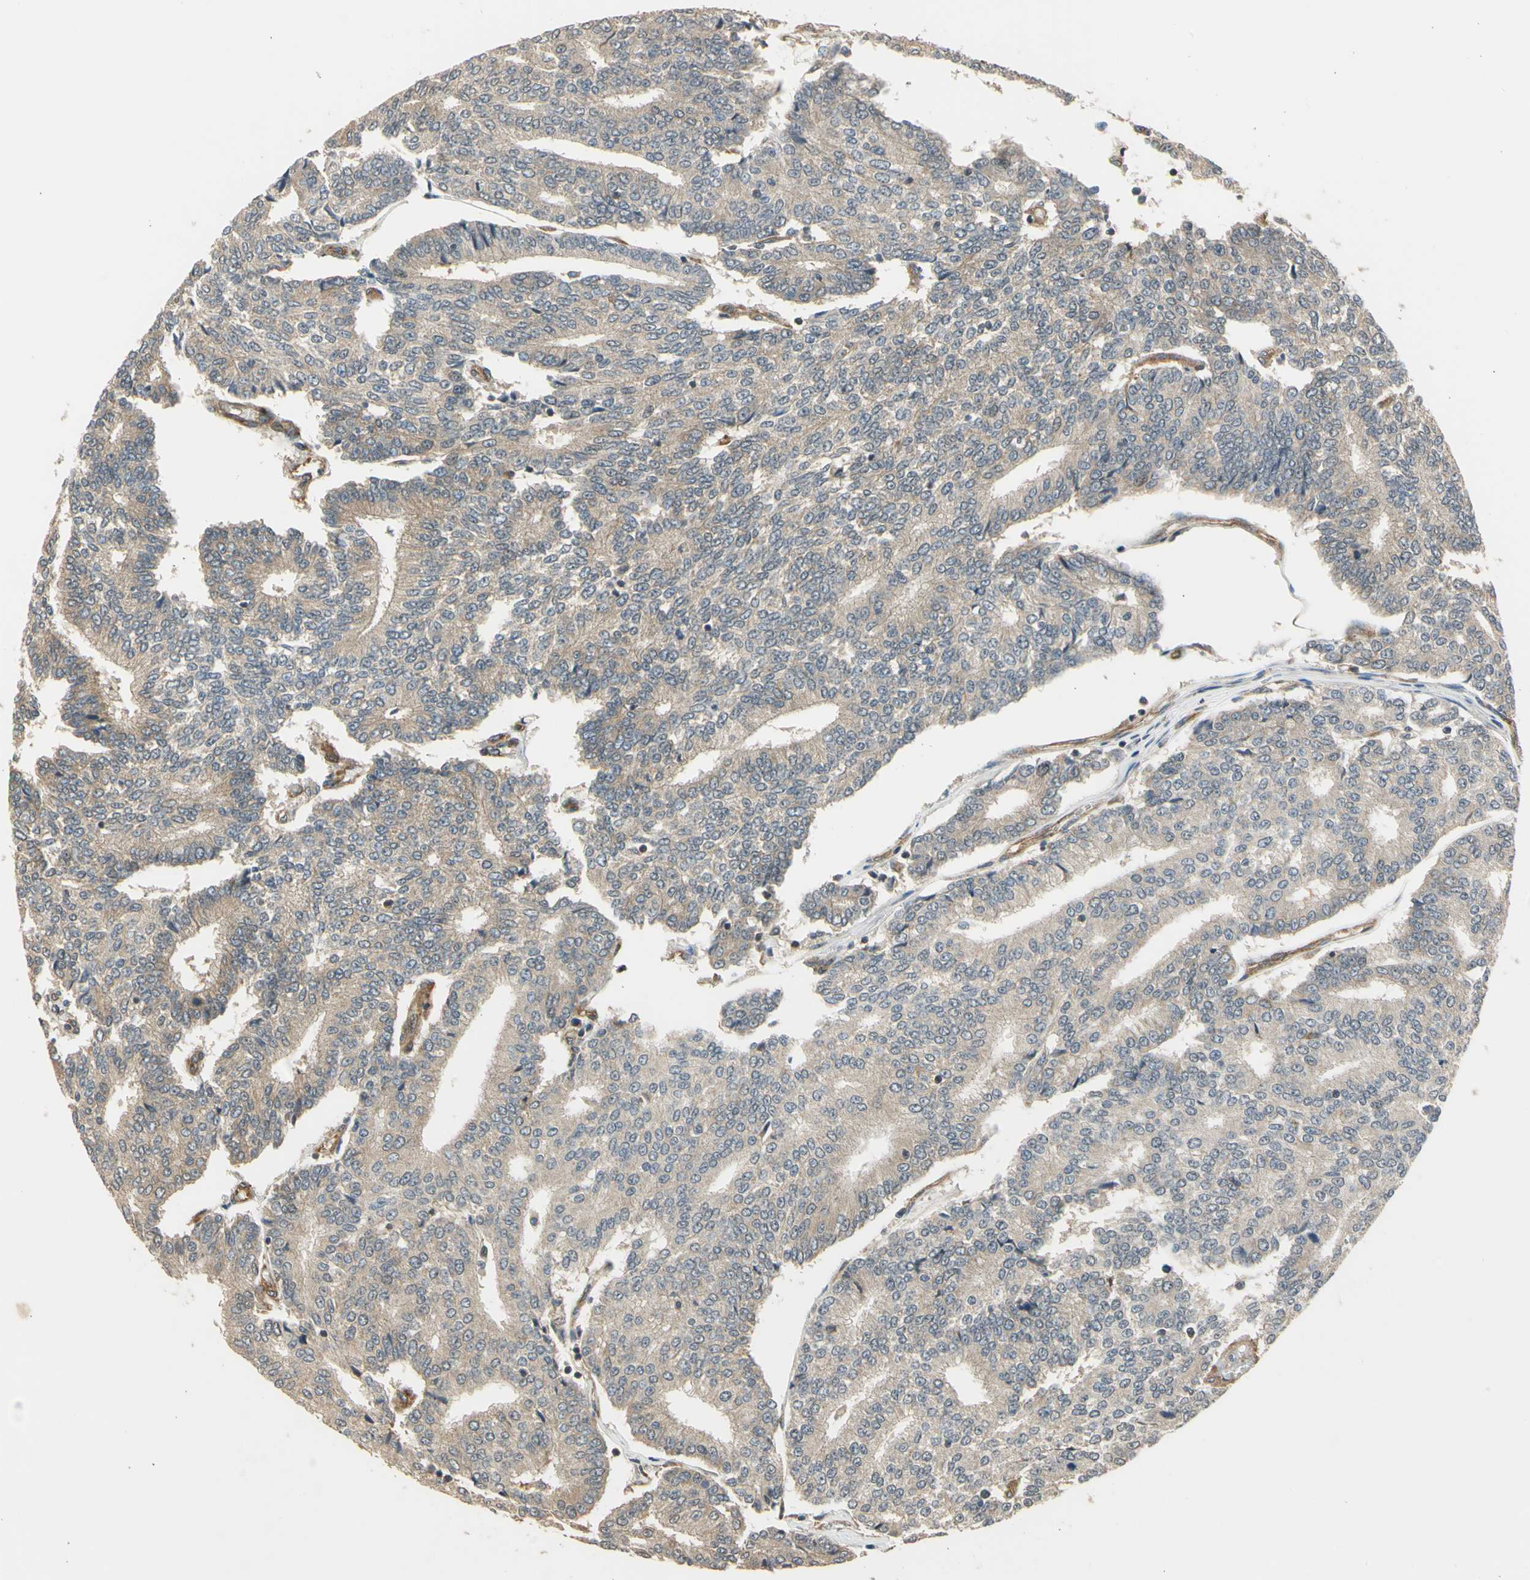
{"staining": {"intensity": "weak", "quantity": ">75%", "location": "cytoplasmic/membranous"}, "tissue": "prostate cancer", "cell_type": "Tumor cells", "image_type": "cancer", "snomed": [{"axis": "morphology", "description": "Adenocarcinoma, High grade"}, {"axis": "topography", "description": "Prostate"}], "caption": "Protein staining reveals weak cytoplasmic/membranous expression in approximately >75% of tumor cells in prostate cancer.", "gene": "EFNB2", "patient": {"sex": "male", "age": 55}}